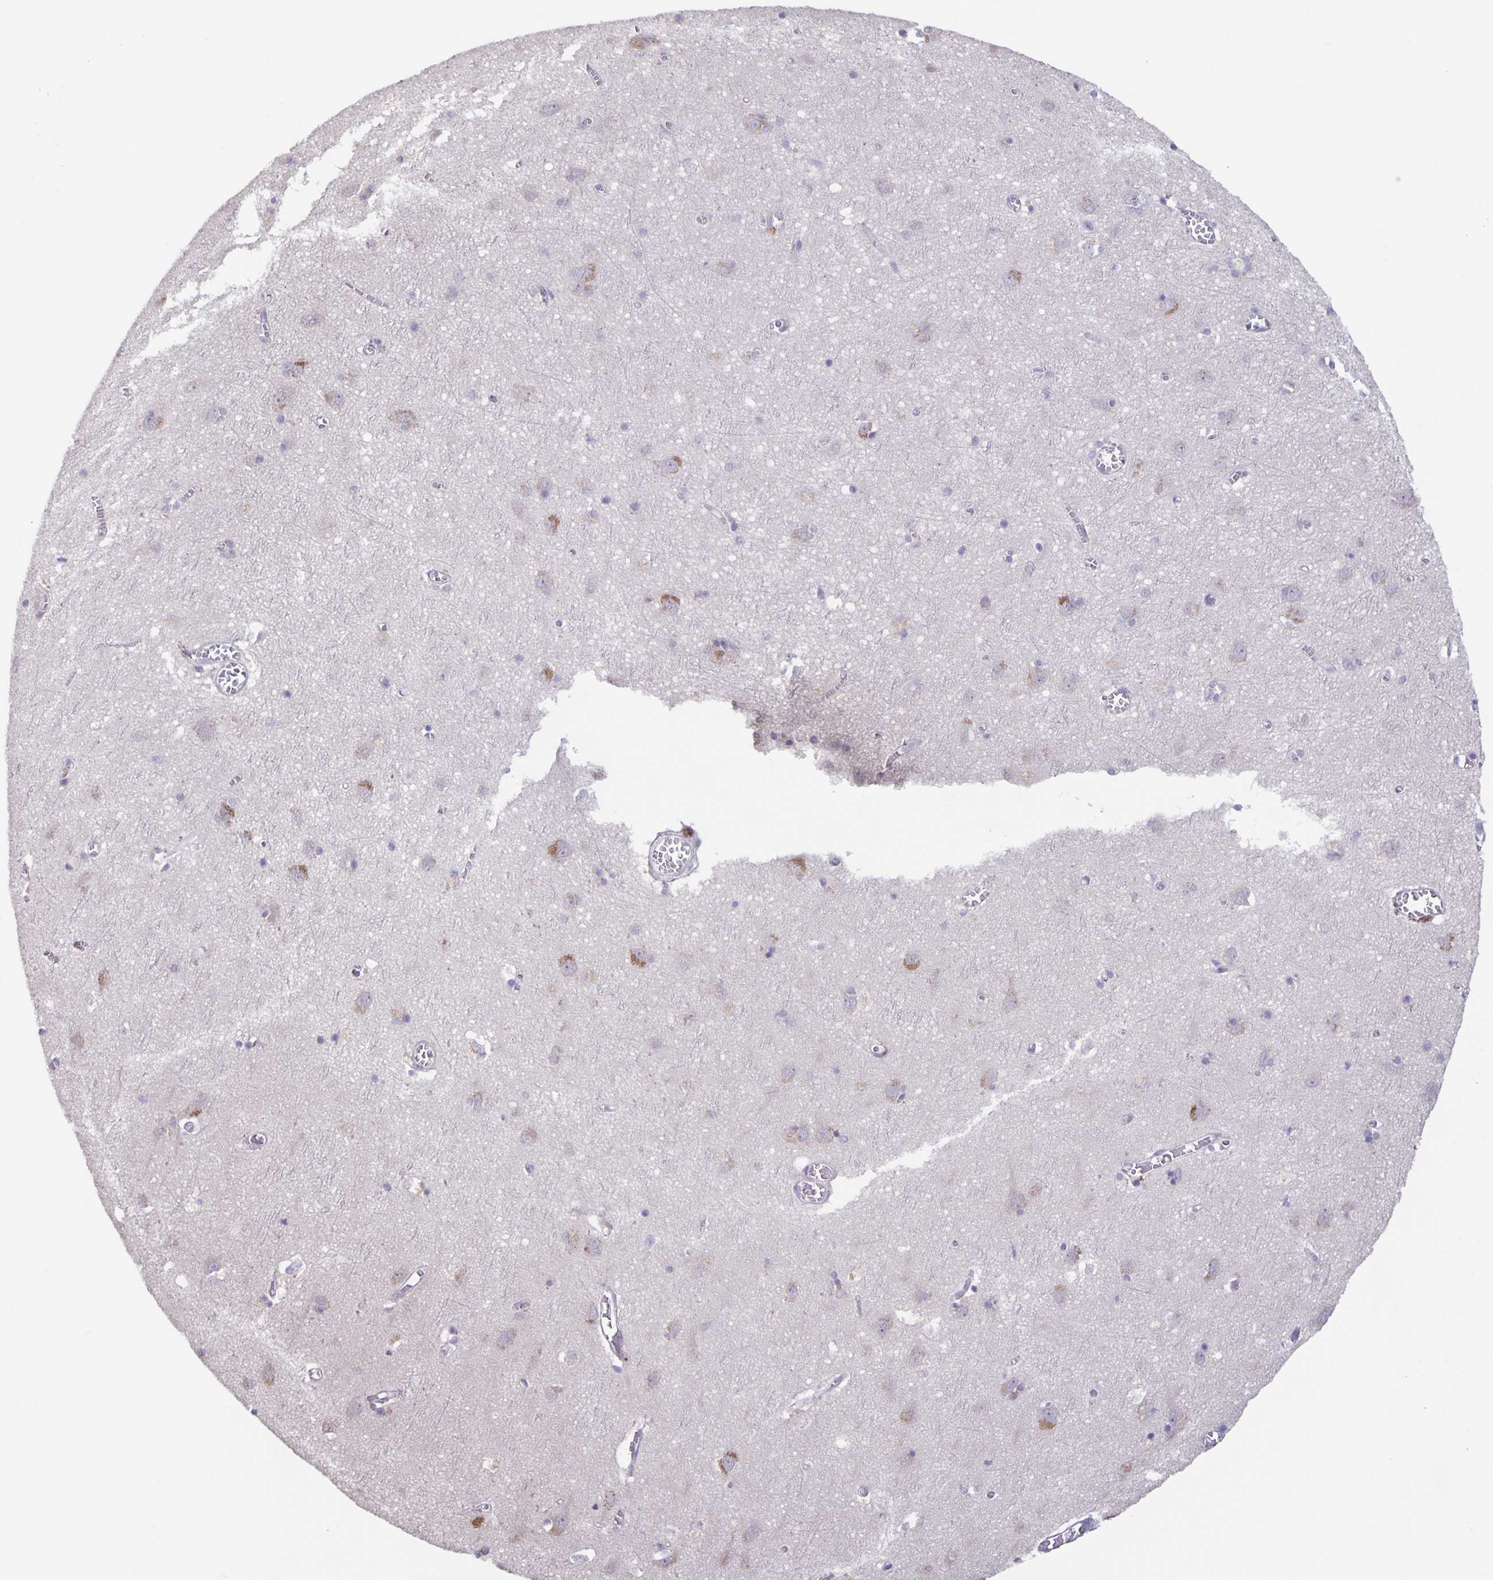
{"staining": {"intensity": "weak", "quantity": "<25%", "location": "cytoplasmic/membranous"}, "tissue": "cerebral cortex", "cell_type": "Endothelial cells", "image_type": "normal", "snomed": [{"axis": "morphology", "description": "Normal tissue, NOS"}, {"axis": "topography", "description": "Cerebral cortex"}], "caption": "Protein analysis of benign cerebral cortex shows no significant staining in endothelial cells. (Immunohistochemistry (ihc), brightfield microscopy, high magnification).", "gene": "MAPK12", "patient": {"sex": "male", "age": 70}}